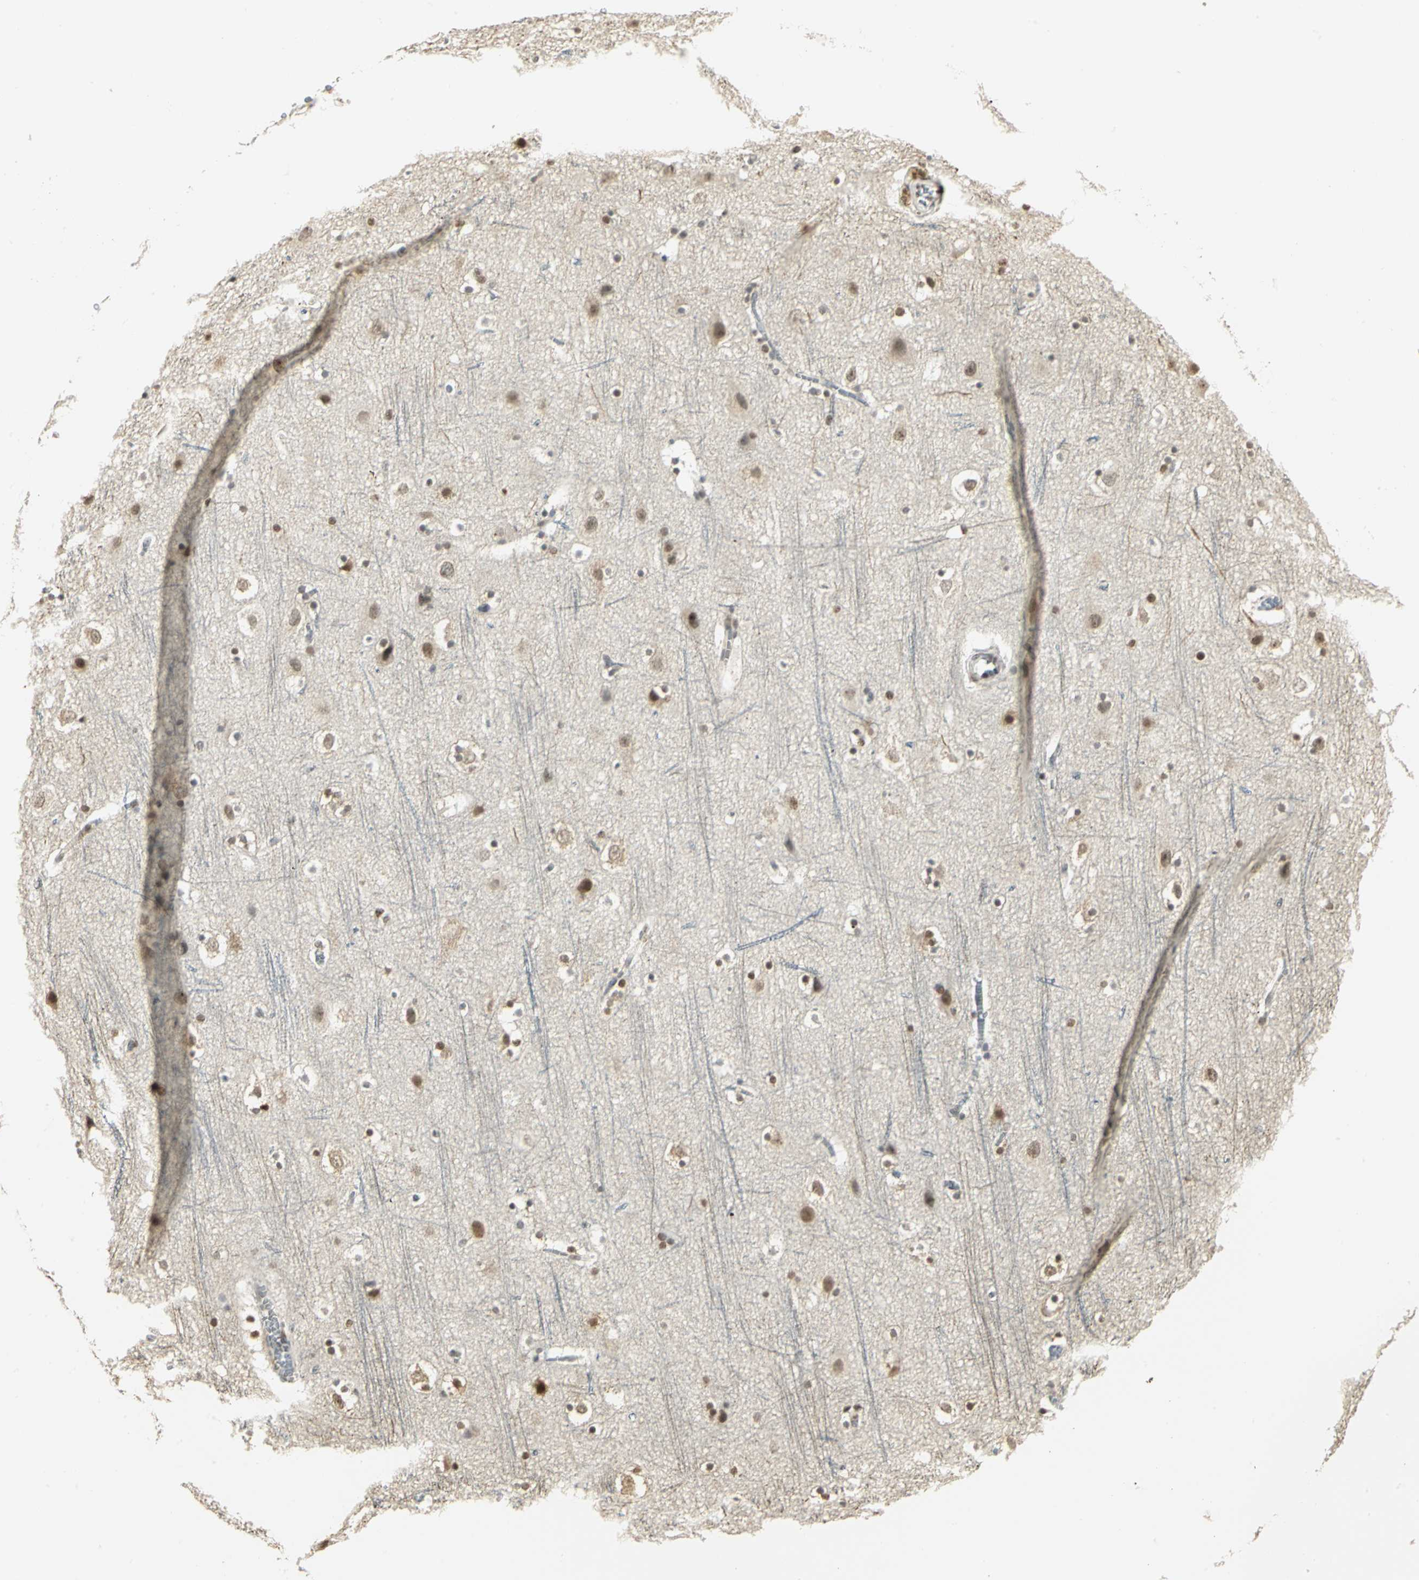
{"staining": {"intensity": "negative", "quantity": "none", "location": "none"}, "tissue": "cerebral cortex", "cell_type": "Endothelial cells", "image_type": "normal", "snomed": [{"axis": "morphology", "description": "Normal tissue, NOS"}, {"axis": "topography", "description": "Cerebral cortex"}], "caption": "Immunohistochemistry of unremarkable cerebral cortex shows no positivity in endothelial cells. The staining is performed using DAB brown chromogen with nuclei counter-stained in using hematoxylin.", "gene": "CBX3", "patient": {"sex": "male", "age": 45}}